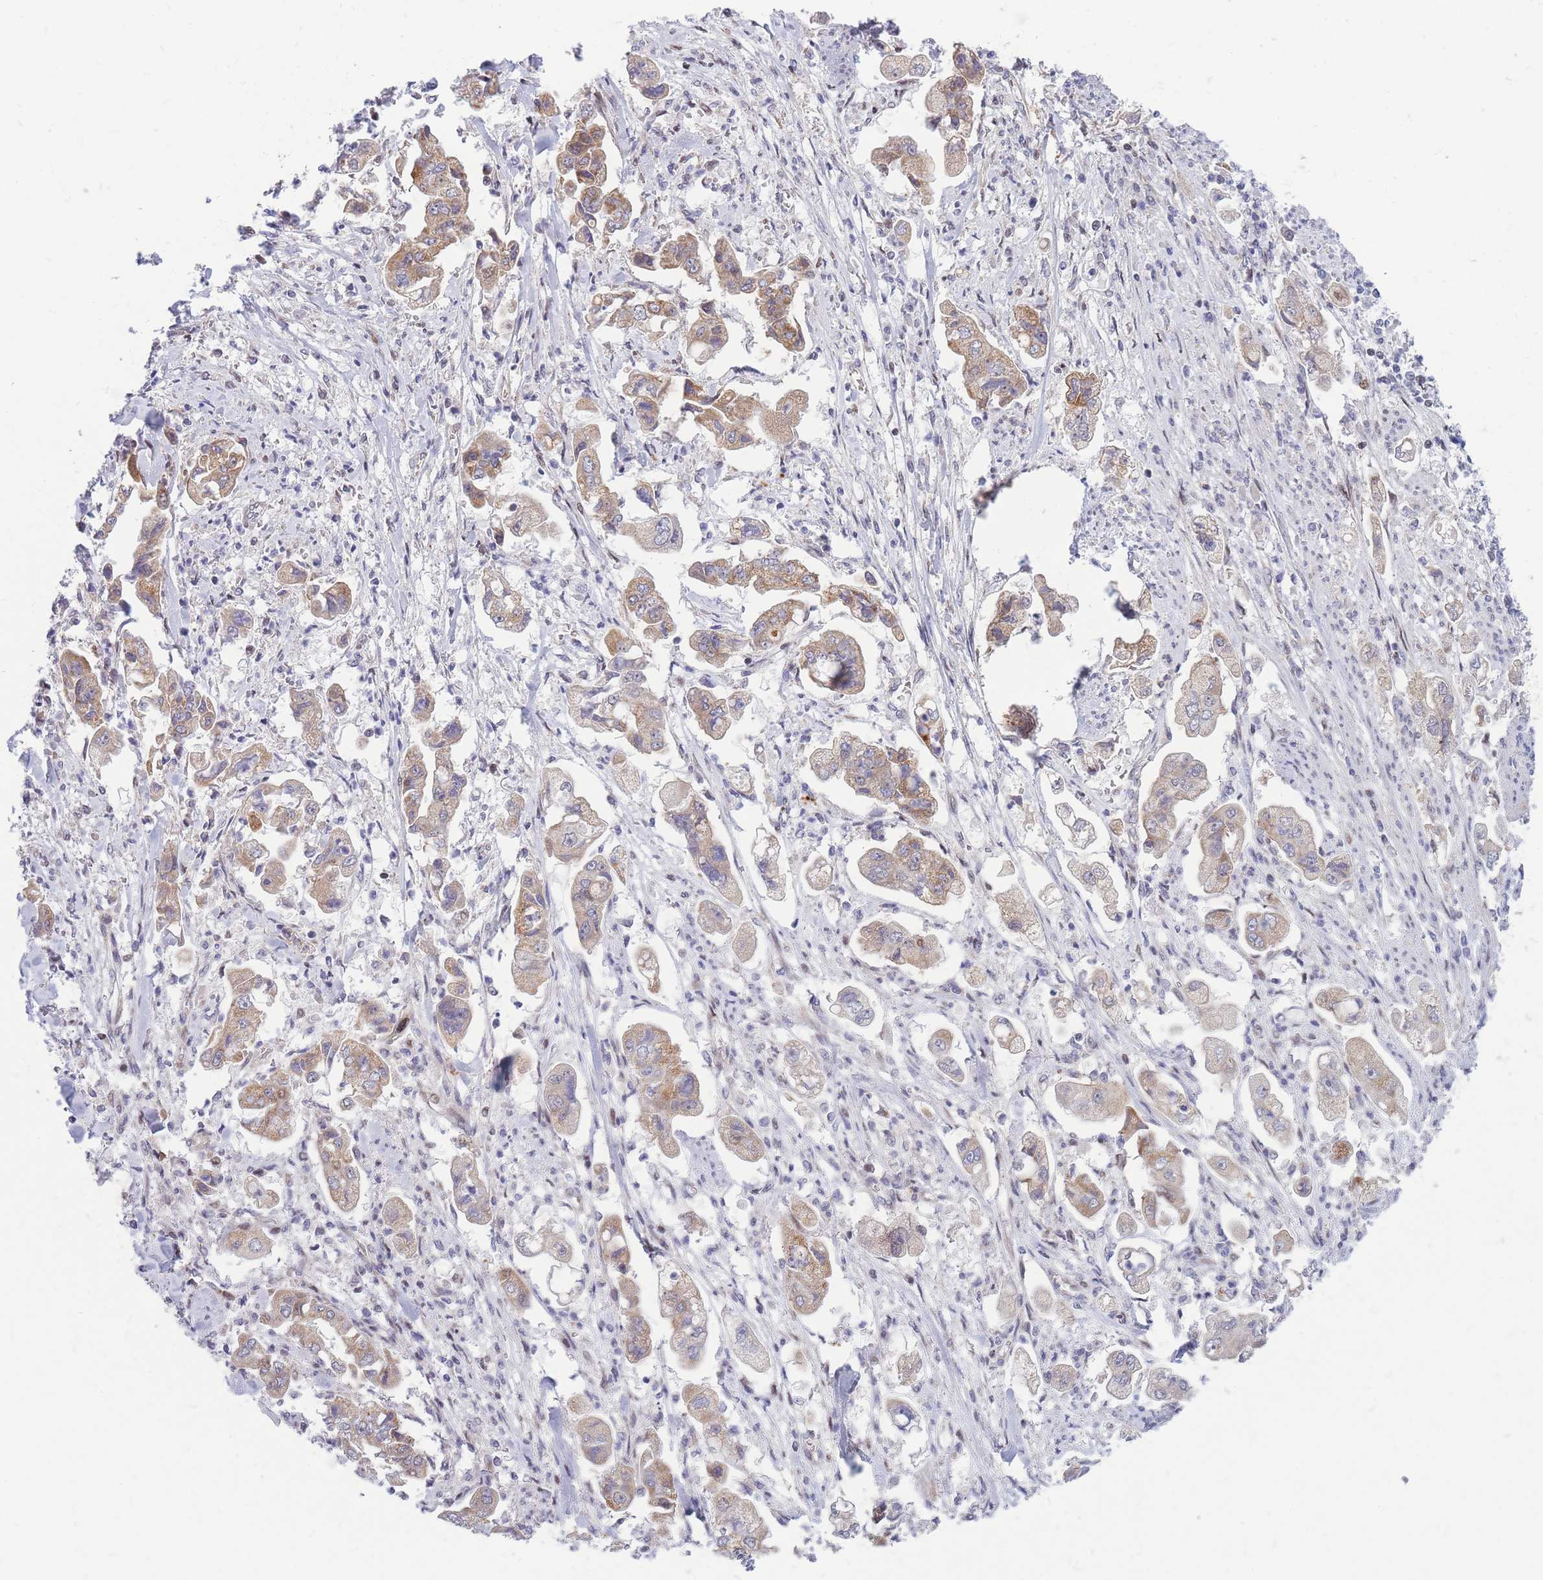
{"staining": {"intensity": "moderate", "quantity": "25%-75%", "location": "cytoplasmic/membranous"}, "tissue": "stomach cancer", "cell_type": "Tumor cells", "image_type": "cancer", "snomed": [{"axis": "morphology", "description": "Adenocarcinoma, NOS"}, {"axis": "topography", "description": "Stomach"}], "caption": "Human stomach cancer stained with a brown dye demonstrates moderate cytoplasmic/membranous positive positivity in about 25%-75% of tumor cells.", "gene": "MOB4", "patient": {"sex": "male", "age": 62}}